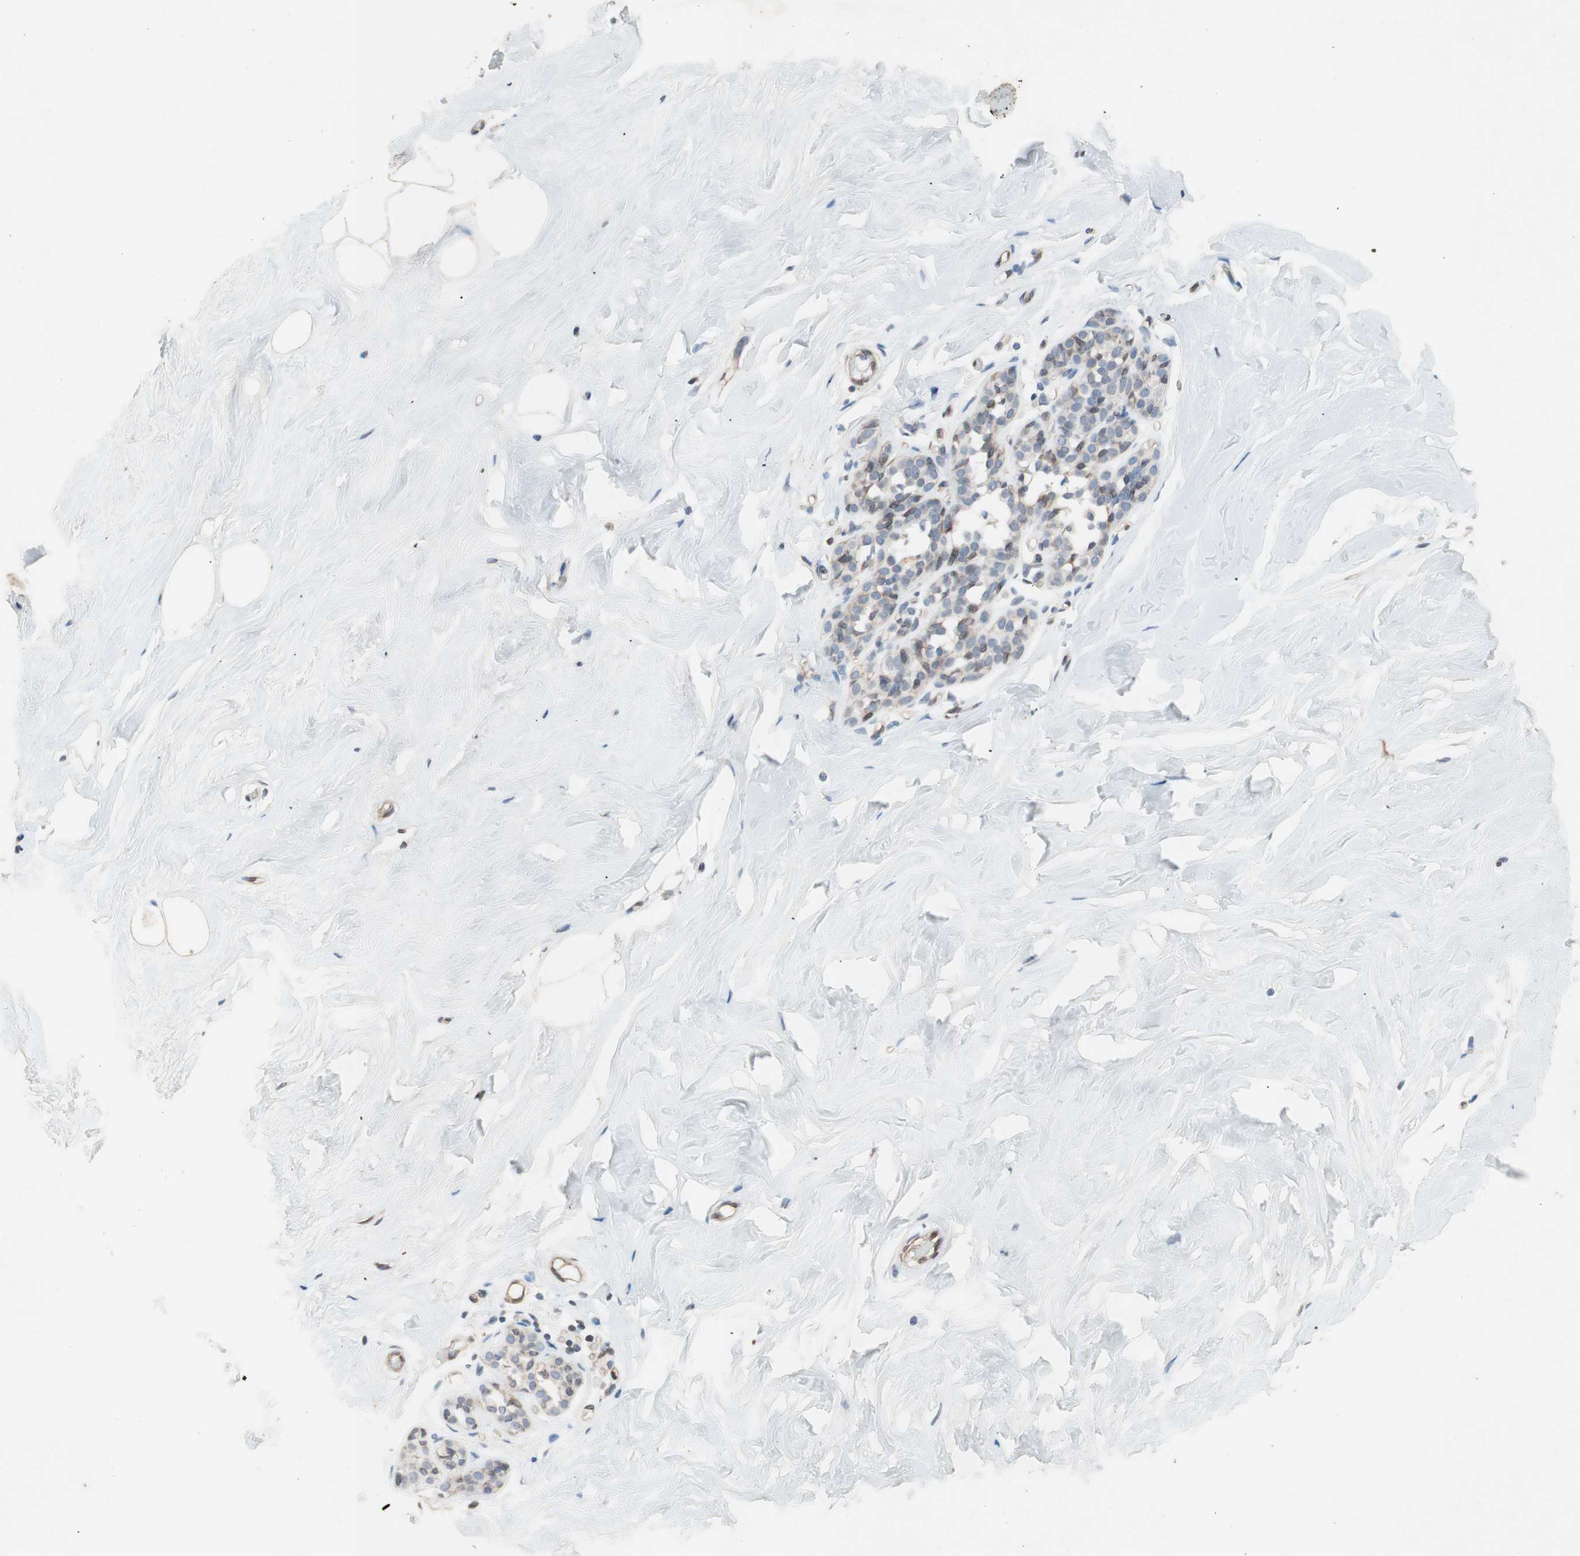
{"staining": {"intensity": "weak", "quantity": "25%-75%", "location": "cytoplasmic/membranous"}, "tissue": "breast", "cell_type": "Adipocytes", "image_type": "normal", "snomed": [{"axis": "morphology", "description": "Normal tissue, NOS"}, {"axis": "topography", "description": "Breast"}], "caption": "Immunohistochemistry of normal breast reveals low levels of weak cytoplasmic/membranous expression in about 25%-75% of adipocytes.", "gene": "ARNT2", "patient": {"sex": "female", "age": 75}}